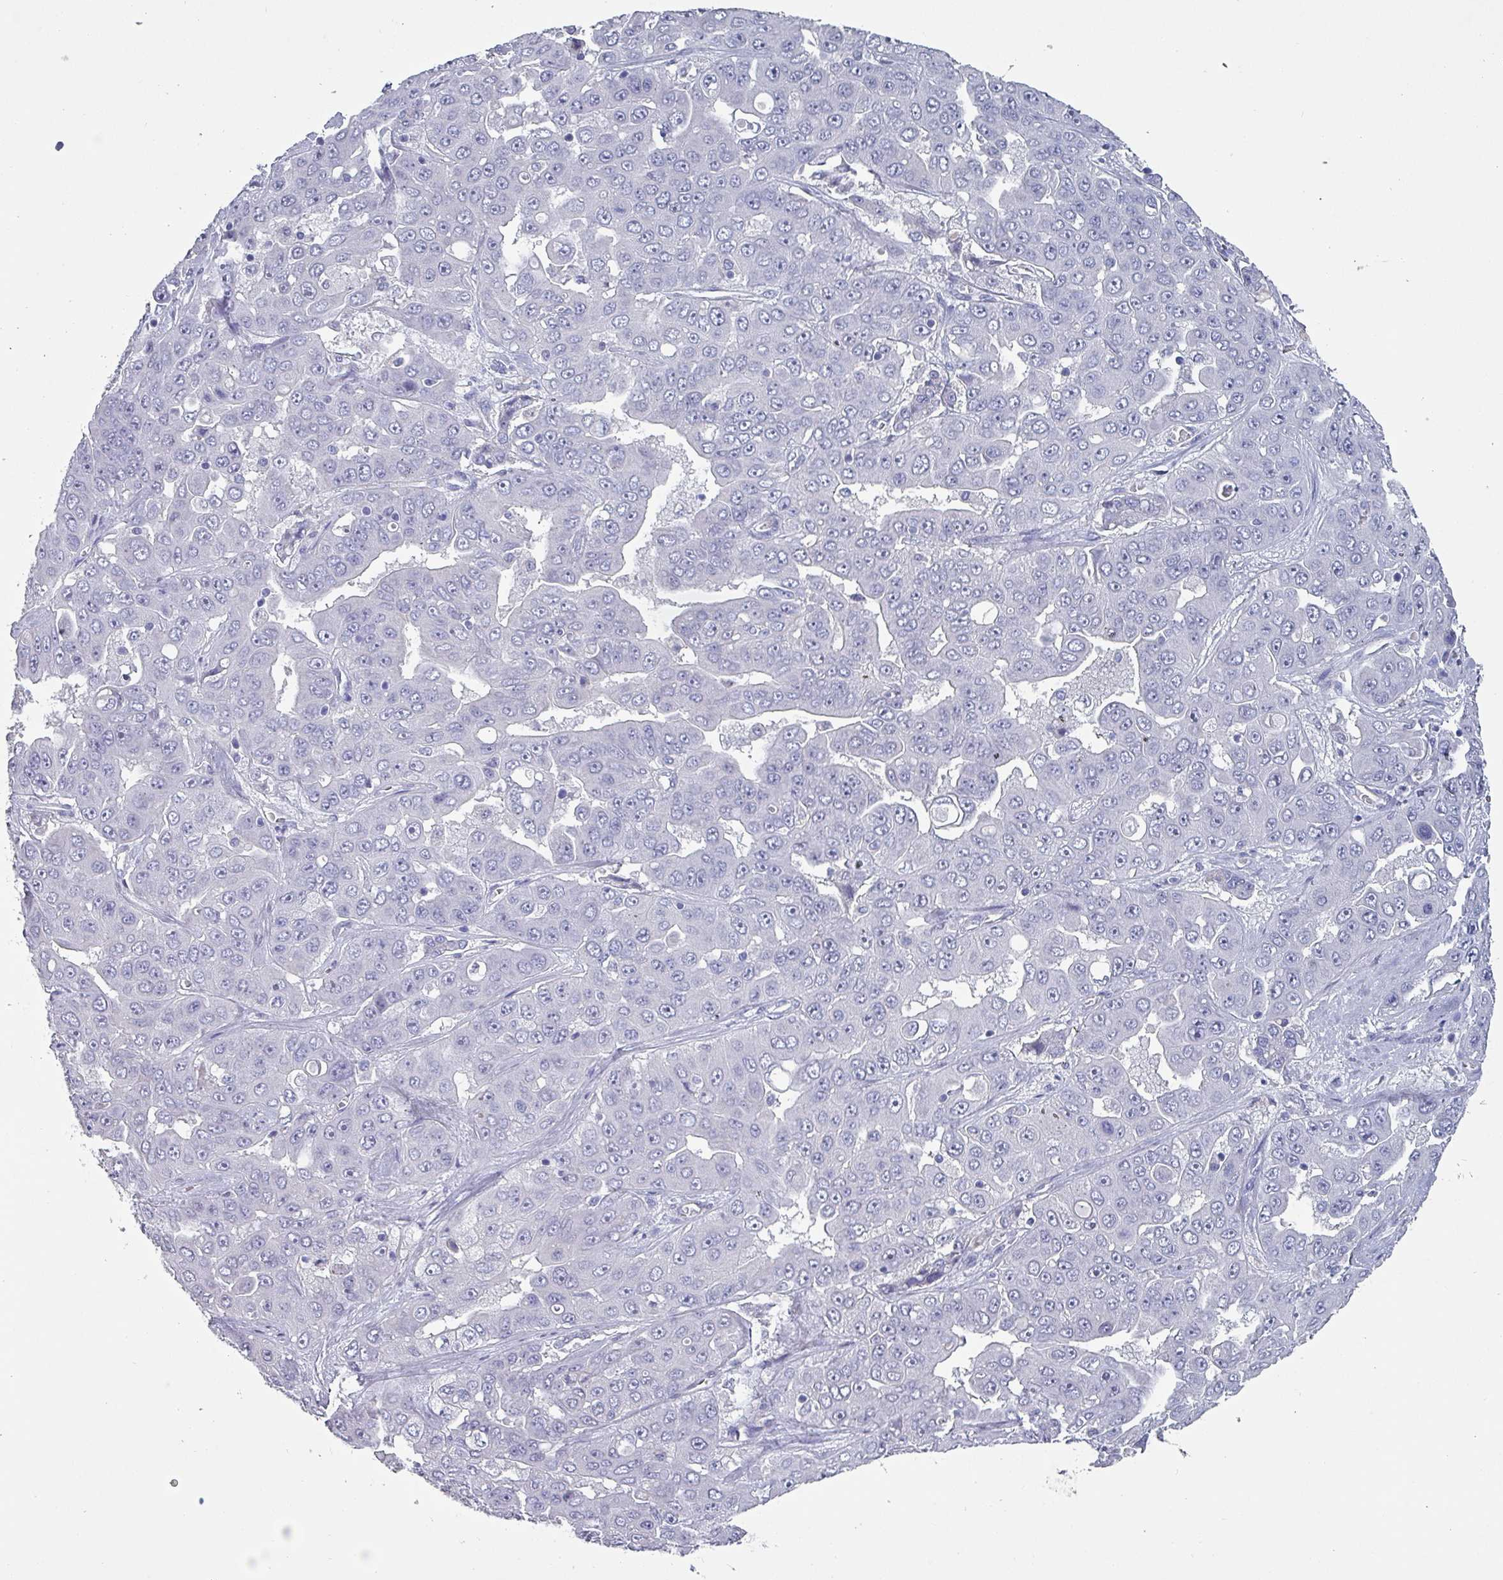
{"staining": {"intensity": "negative", "quantity": "none", "location": "none"}, "tissue": "liver cancer", "cell_type": "Tumor cells", "image_type": "cancer", "snomed": [{"axis": "morphology", "description": "Cholangiocarcinoma"}, {"axis": "topography", "description": "Liver"}], "caption": "Liver cancer was stained to show a protein in brown. There is no significant staining in tumor cells.", "gene": "INS-IGF2", "patient": {"sex": "female", "age": 52}}